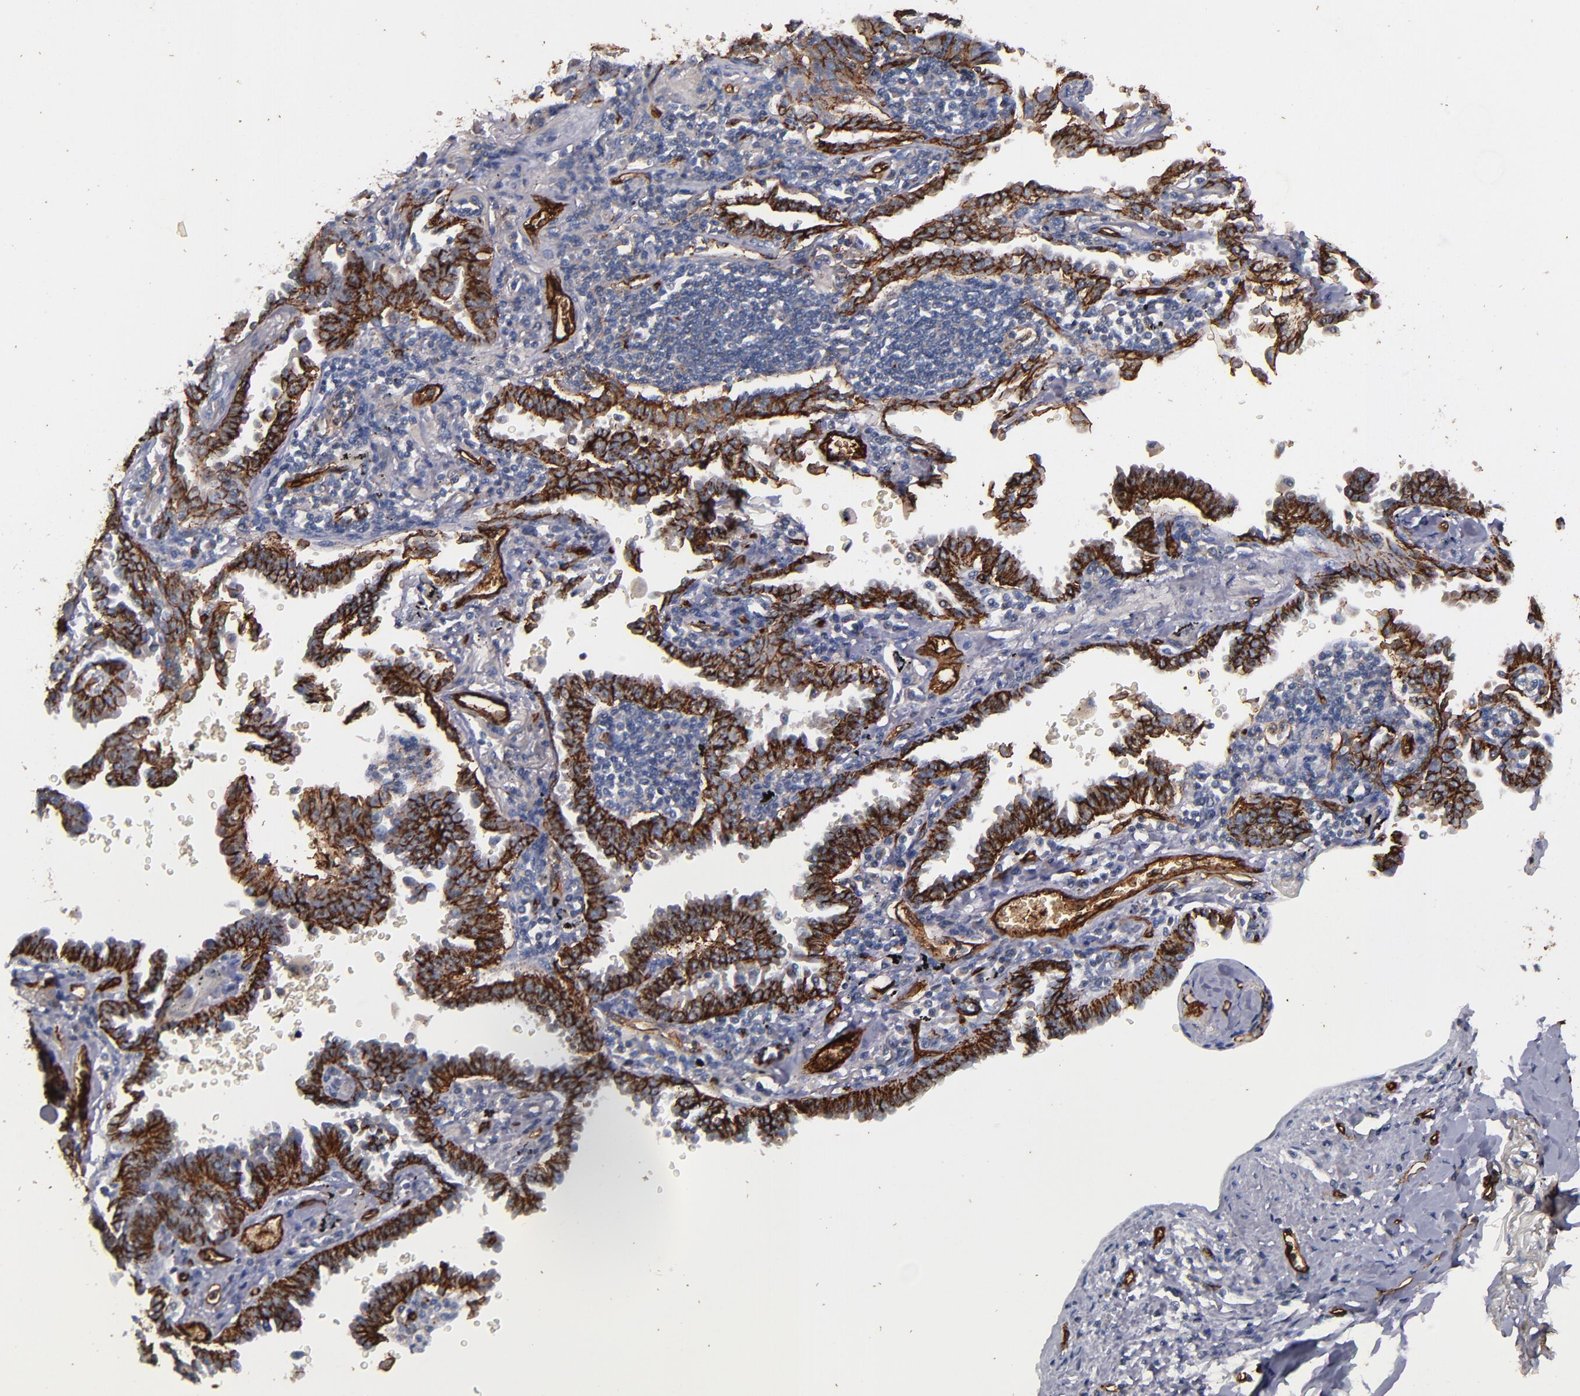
{"staining": {"intensity": "strong", "quantity": ">75%", "location": "cytoplasmic/membranous"}, "tissue": "lung cancer", "cell_type": "Tumor cells", "image_type": "cancer", "snomed": [{"axis": "morphology", "description": "Adenocarcinoma, NOS"}, {"axis": "topography", "description": "Lung"}], "caption": "The micrograph reveals staining of lung cancer (adenocarcinoma), revealing strong cytoplasmic/membranous protein positivity (brown color) within tumor cells. The protein of interest is shown in brown color, while the nuclei are stained blue.", "gene": "CLDN5", "patient": {"sex": "female", "age": 64}}